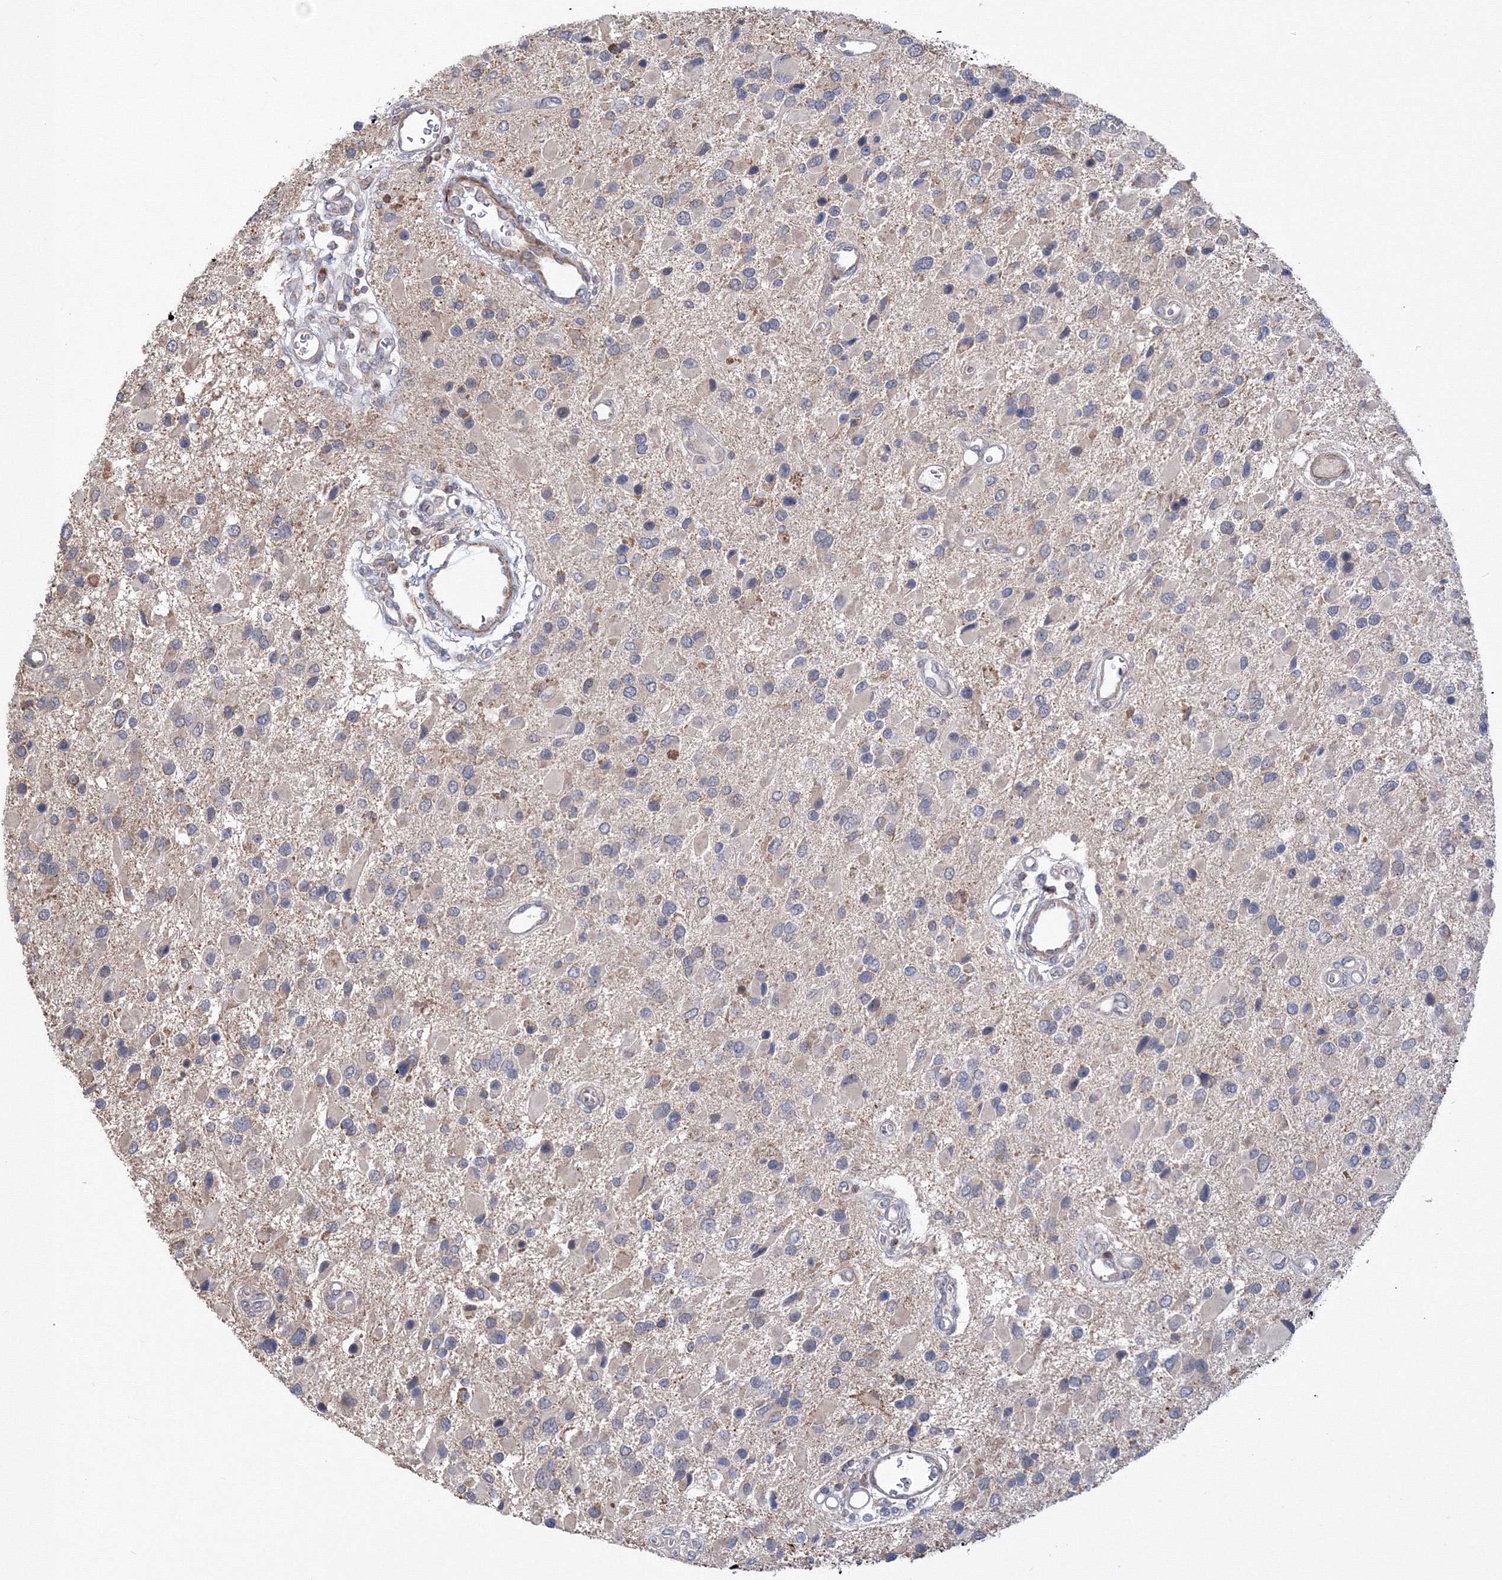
{"staining": {"intensity": "negative", "quantity": "none", "location": "none"}, "tissue": "glioma", "cell_type": "Tumor cells", "image_type": "cancer", "snomed": [{"axis": "morphology", "description": "Glioma, malignant, High grade"}, {"axis": "topography", "description": "Brain"}], "caption": "IHC of human glioma reveals no positivity in tumor cells.", "gene": "PPP2R2B", "patient": {"sex": "male", "age": 53}}